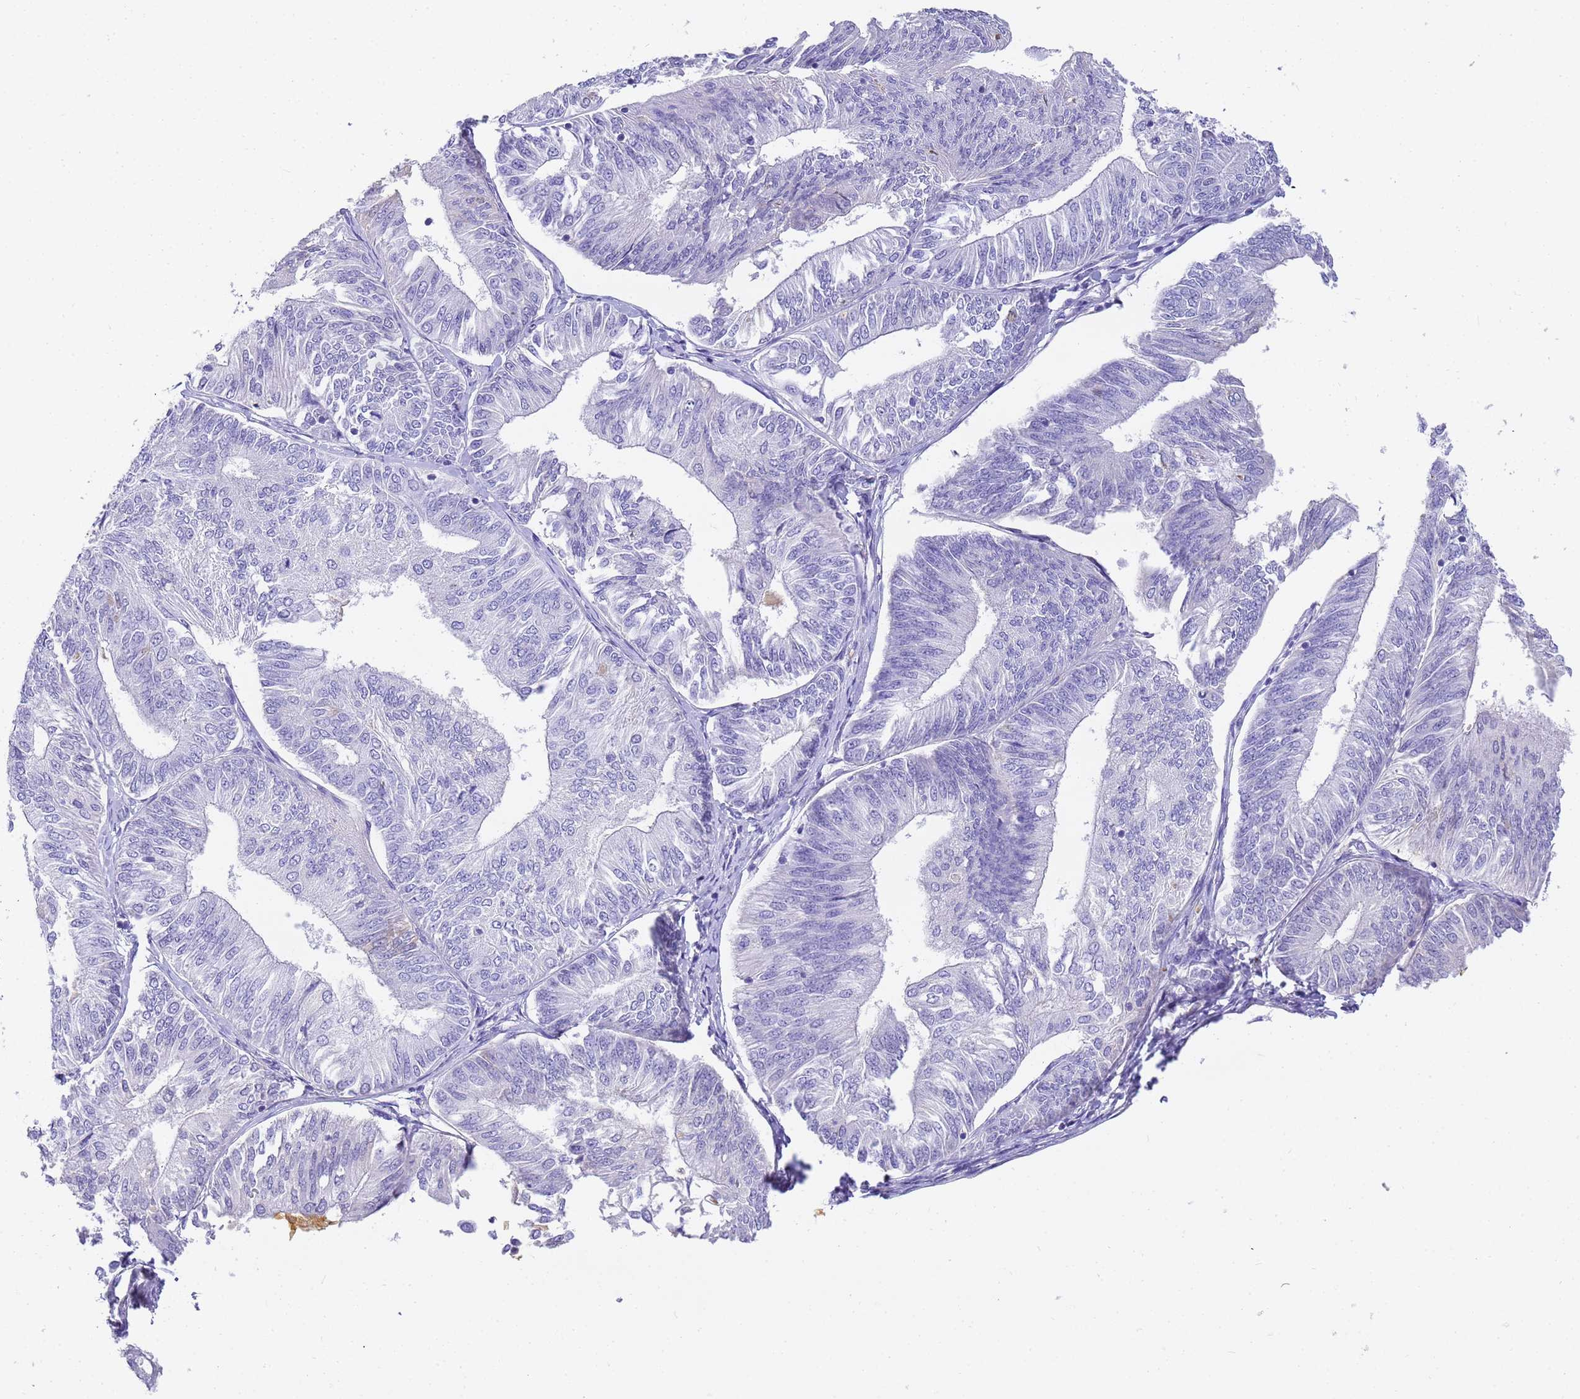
{"staining": {"intensity": "negative", "quantity": "none", "location": "none"}, "tissue": "endometrial cancer", "cell_type": "Tumor cells", "image_type": "cancer", "snomed": [{"axis": "morphology", "description": "Adenocarcinoma, NOS"}, {"axis": "topography", "description": "Endometrium"}], "caption": "IHC micrograph of human endometrial cancer stained for a protein (brown), which exhibits no positivity in tumor cells.", "gene": "CFHR2", "patient": {"sex": "female", "age": 58}}